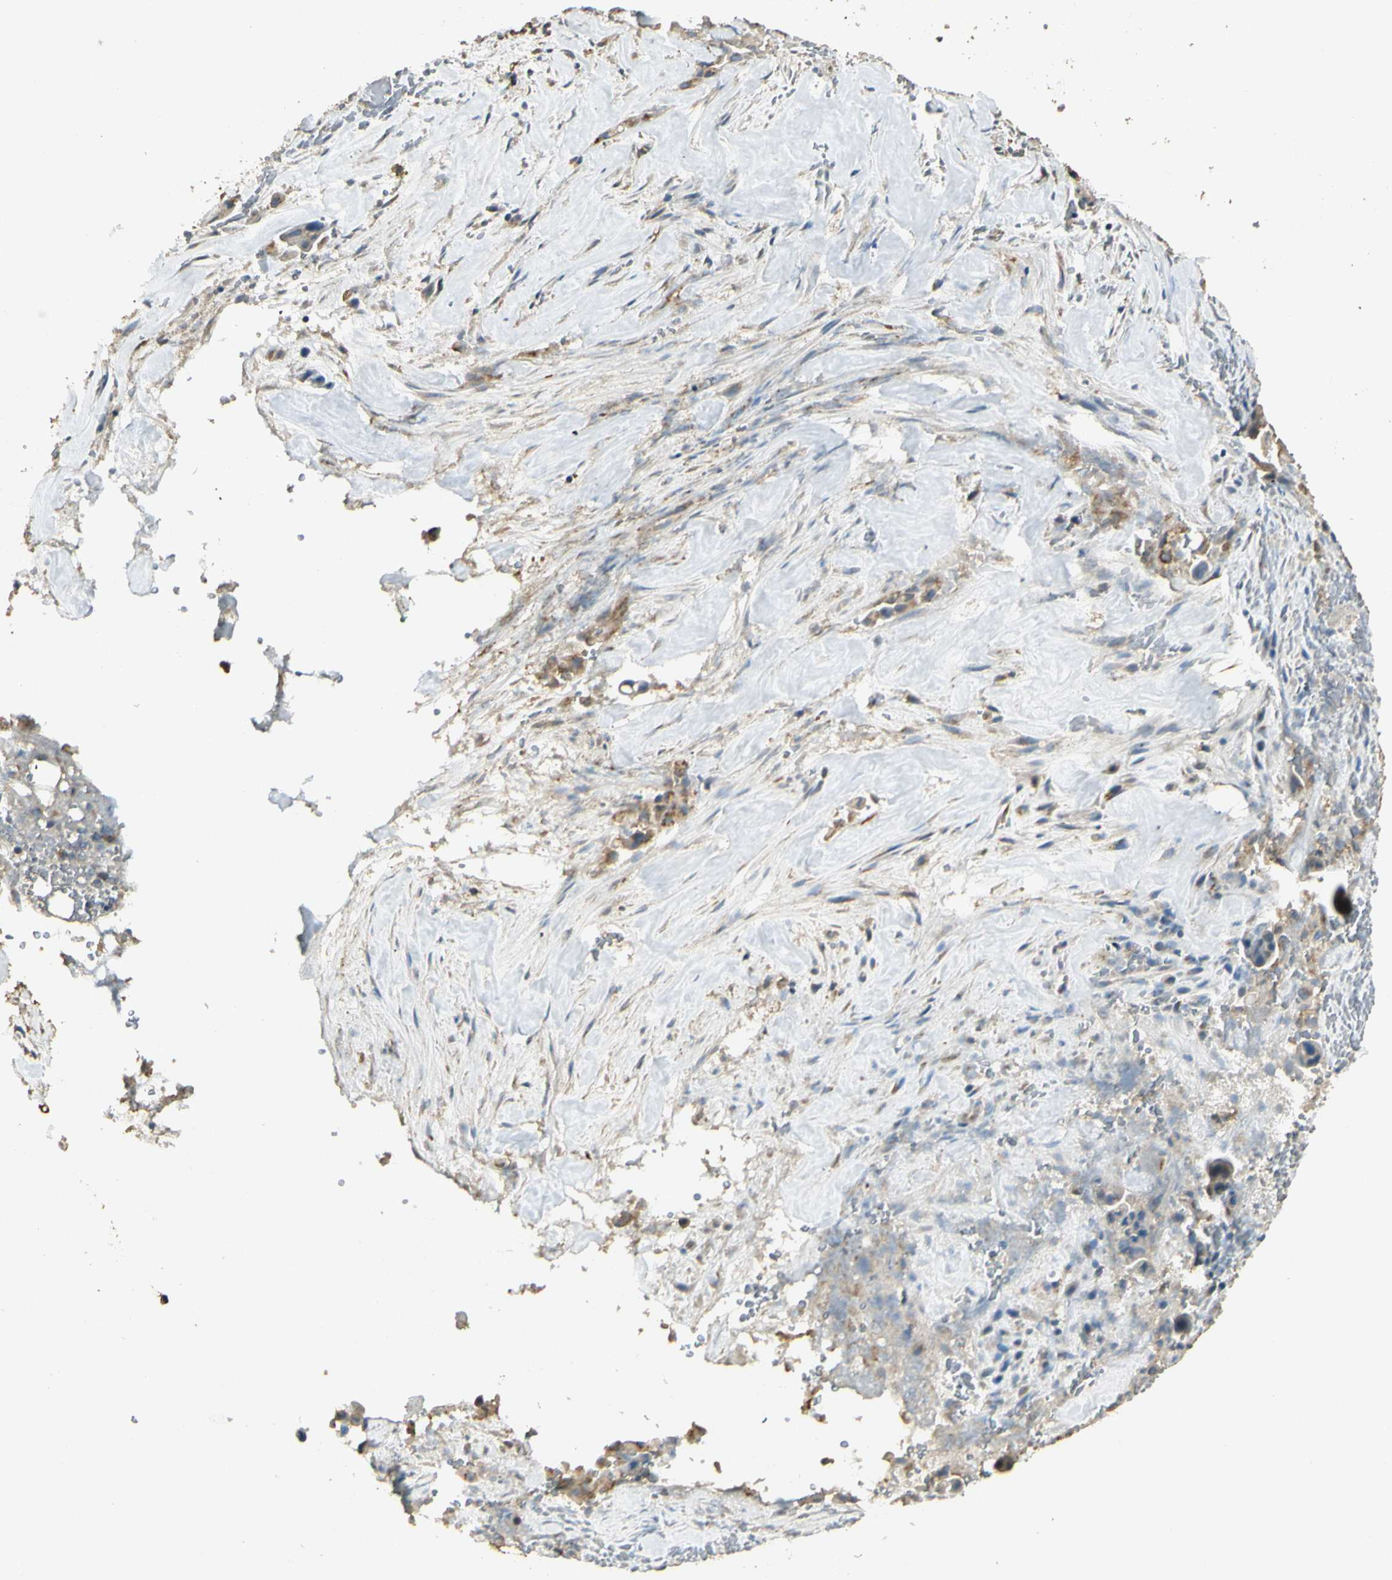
{"staining": {"intensity": "negative", "quantity": "none", "location": "none"}, "tissue": "liver cancer", "cell_type": "Tumor cells", "image_type": "cancer", "snomed": [{"axis": "morphology", "description": "Cholangiocarcinoma"}, {"axis": "topography", "description": "Liver"}], "caption": "Immunohistochemistry (IHC) micrograph of neoplastic tissue: liver cancer (cholangiocarcinoma) stained with DAB (3,3'-diaminobenzidine) reveals no significant protein staining in tumor cells.", "gene": "UXS1", "patient": {"sex": "female", "age": 68}}